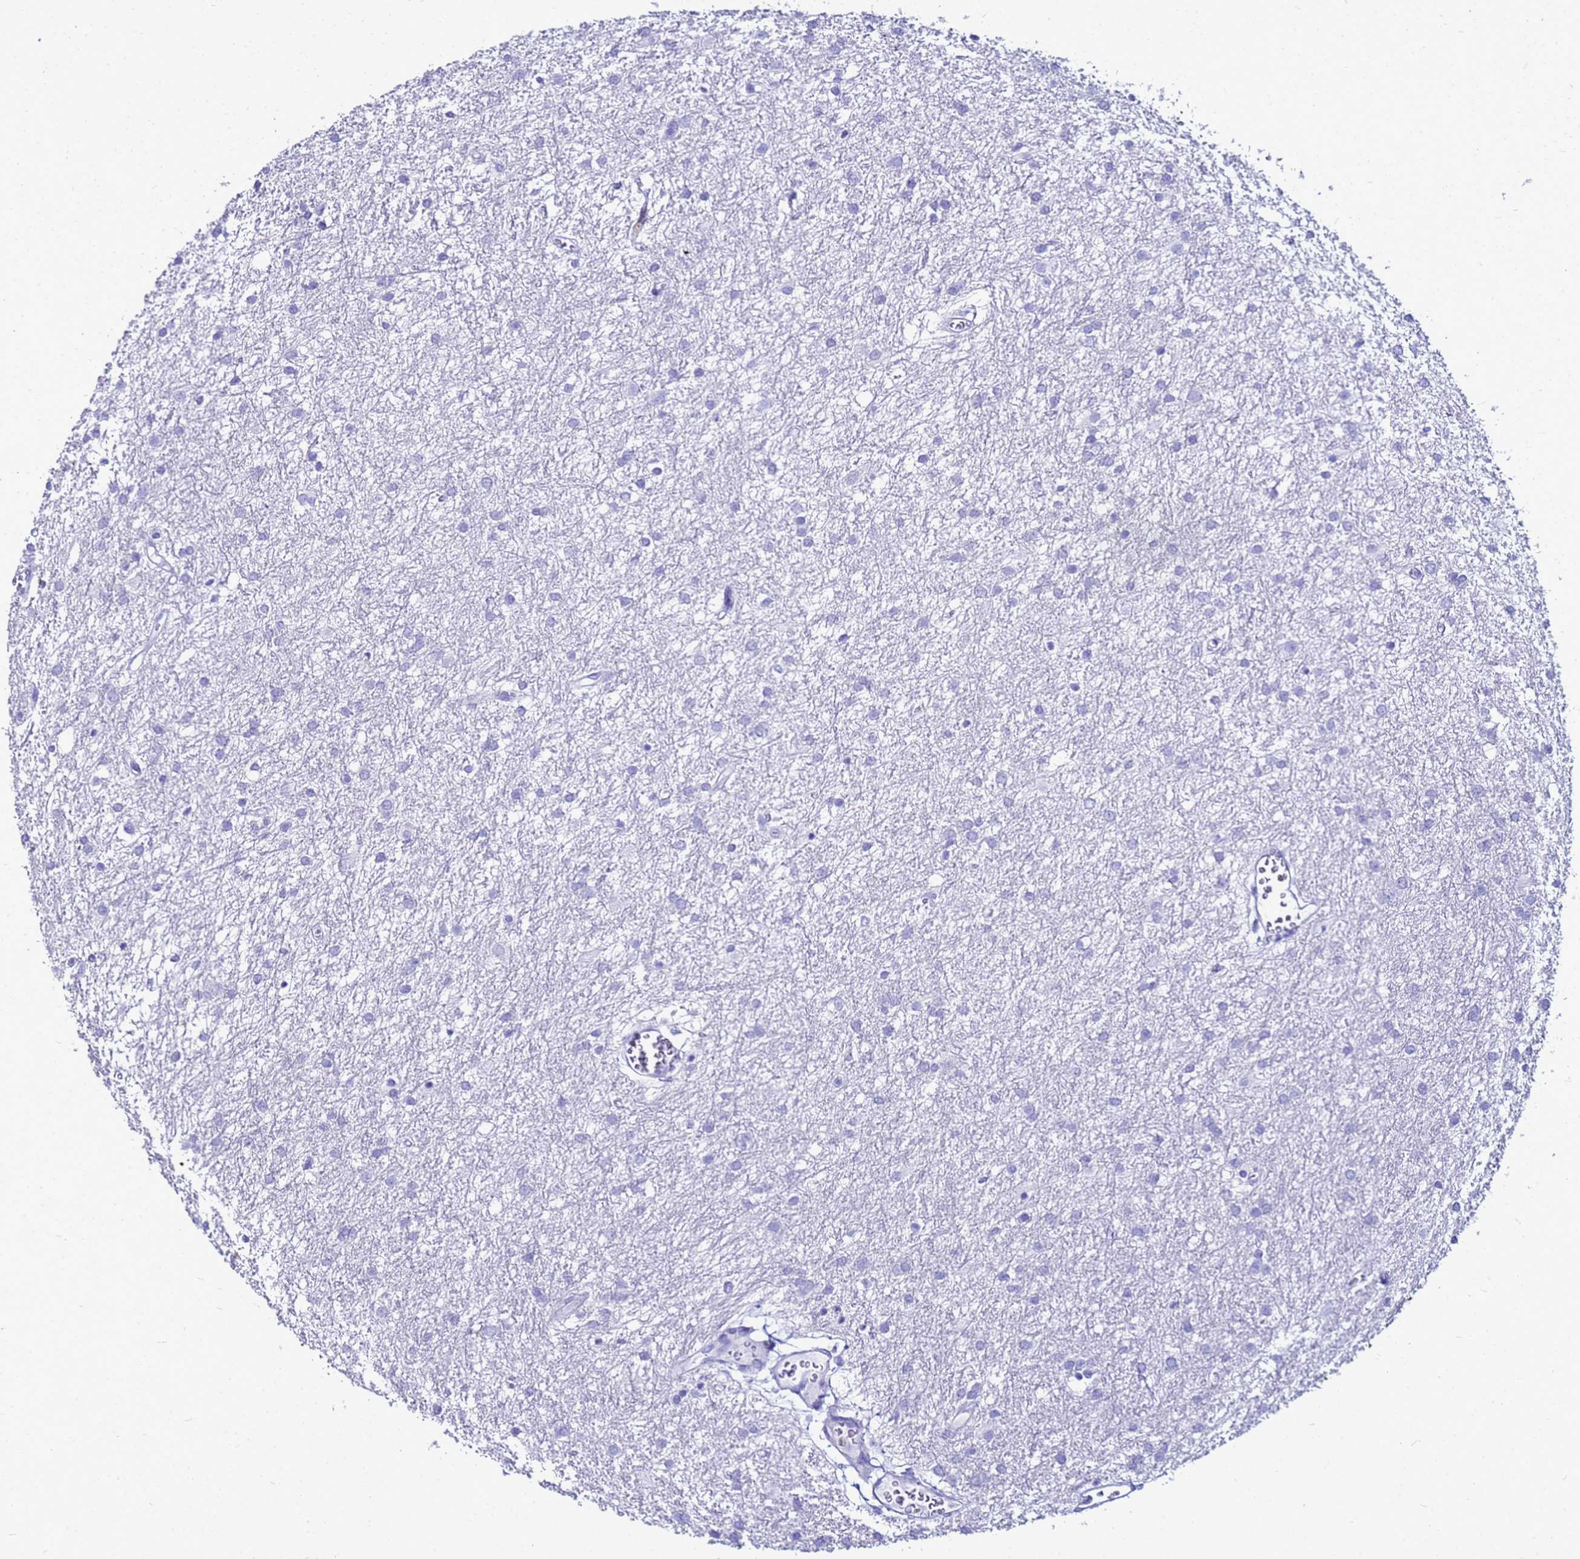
{"staining": {"intensity": "negative", "quantity": "none", "location": "none"}, "tissue": "glioma", "cell_type": "Tumor cells", "image_type": "cancer", "snomed": [{"axis": "morphology", "description": "Glioma, malignant, High grade"}, {"axis": "topography", "description": "Brain"}], "caption": "High-grade glioma (malignant) was stained to show a protein in brown. There is no significant expression in tumor cells. (DAB (3,3'-diaminobenzidine) immunohistochemistry (IHC), high magnification).", "gene": "CSTA", "patient": {"sex": "female", "age": 50}}